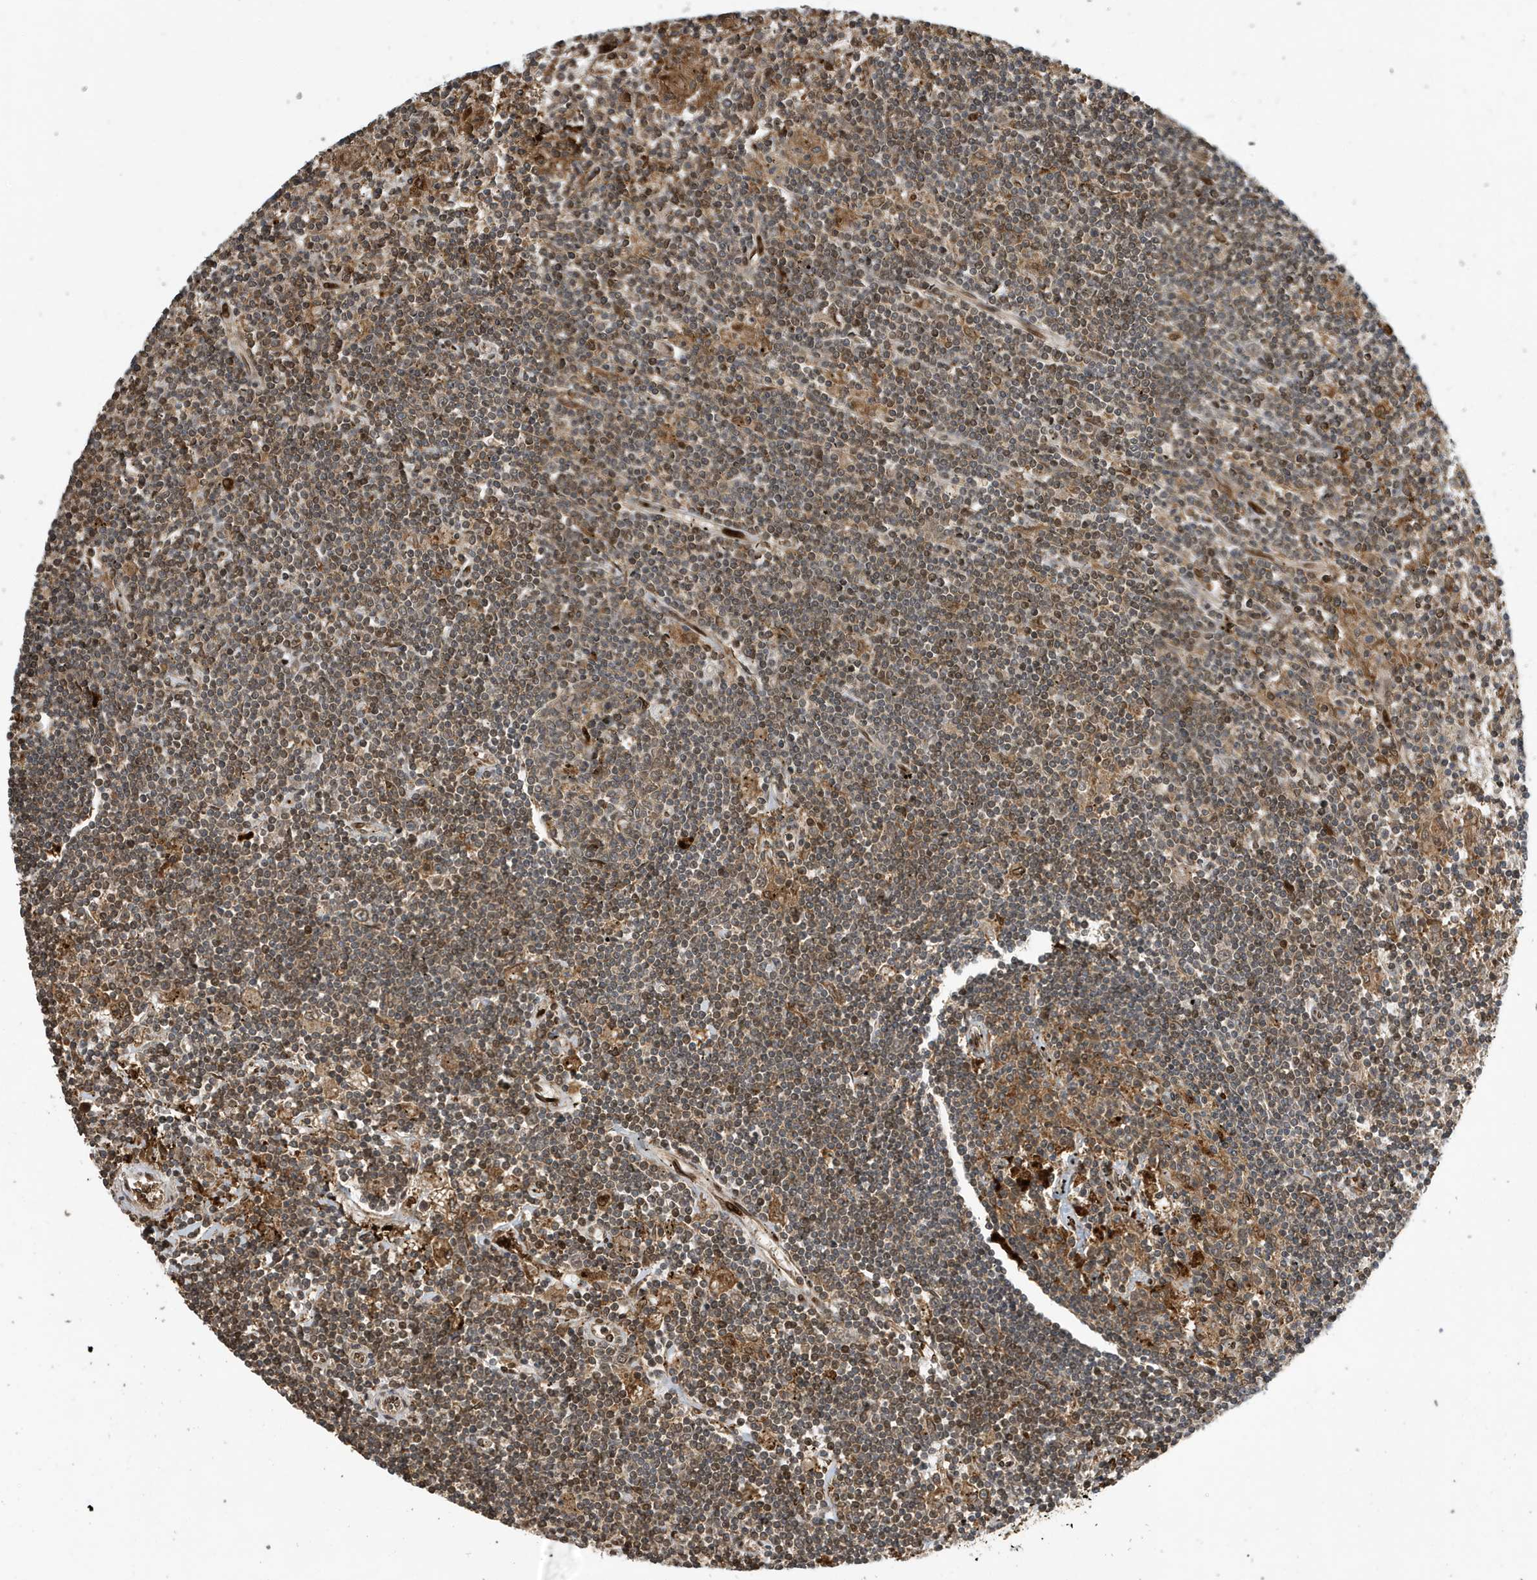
{"staining": {"intensity": "moderate", "quantity": "<25%", "location": "nuclear"}, "tissue": "lymphoma", "cell_type": "Tumor cells", "image_type": "cancer", "snomed": [{"axis": "morphology", "description": "Malignant lymphoma, non-Hodgkin's type, Low grade"}, {"axis": "topography", "description": "Spleen"}], "caption": "Human low-grade malignant lymphoma, non-Hodgkin's type stained with a brown dye demonstrates moderate nuclear positive positivity in approximately <25% of tumor cells.", "gene": "DUSP18", "patient": {"sex": "male", "age": 76}}